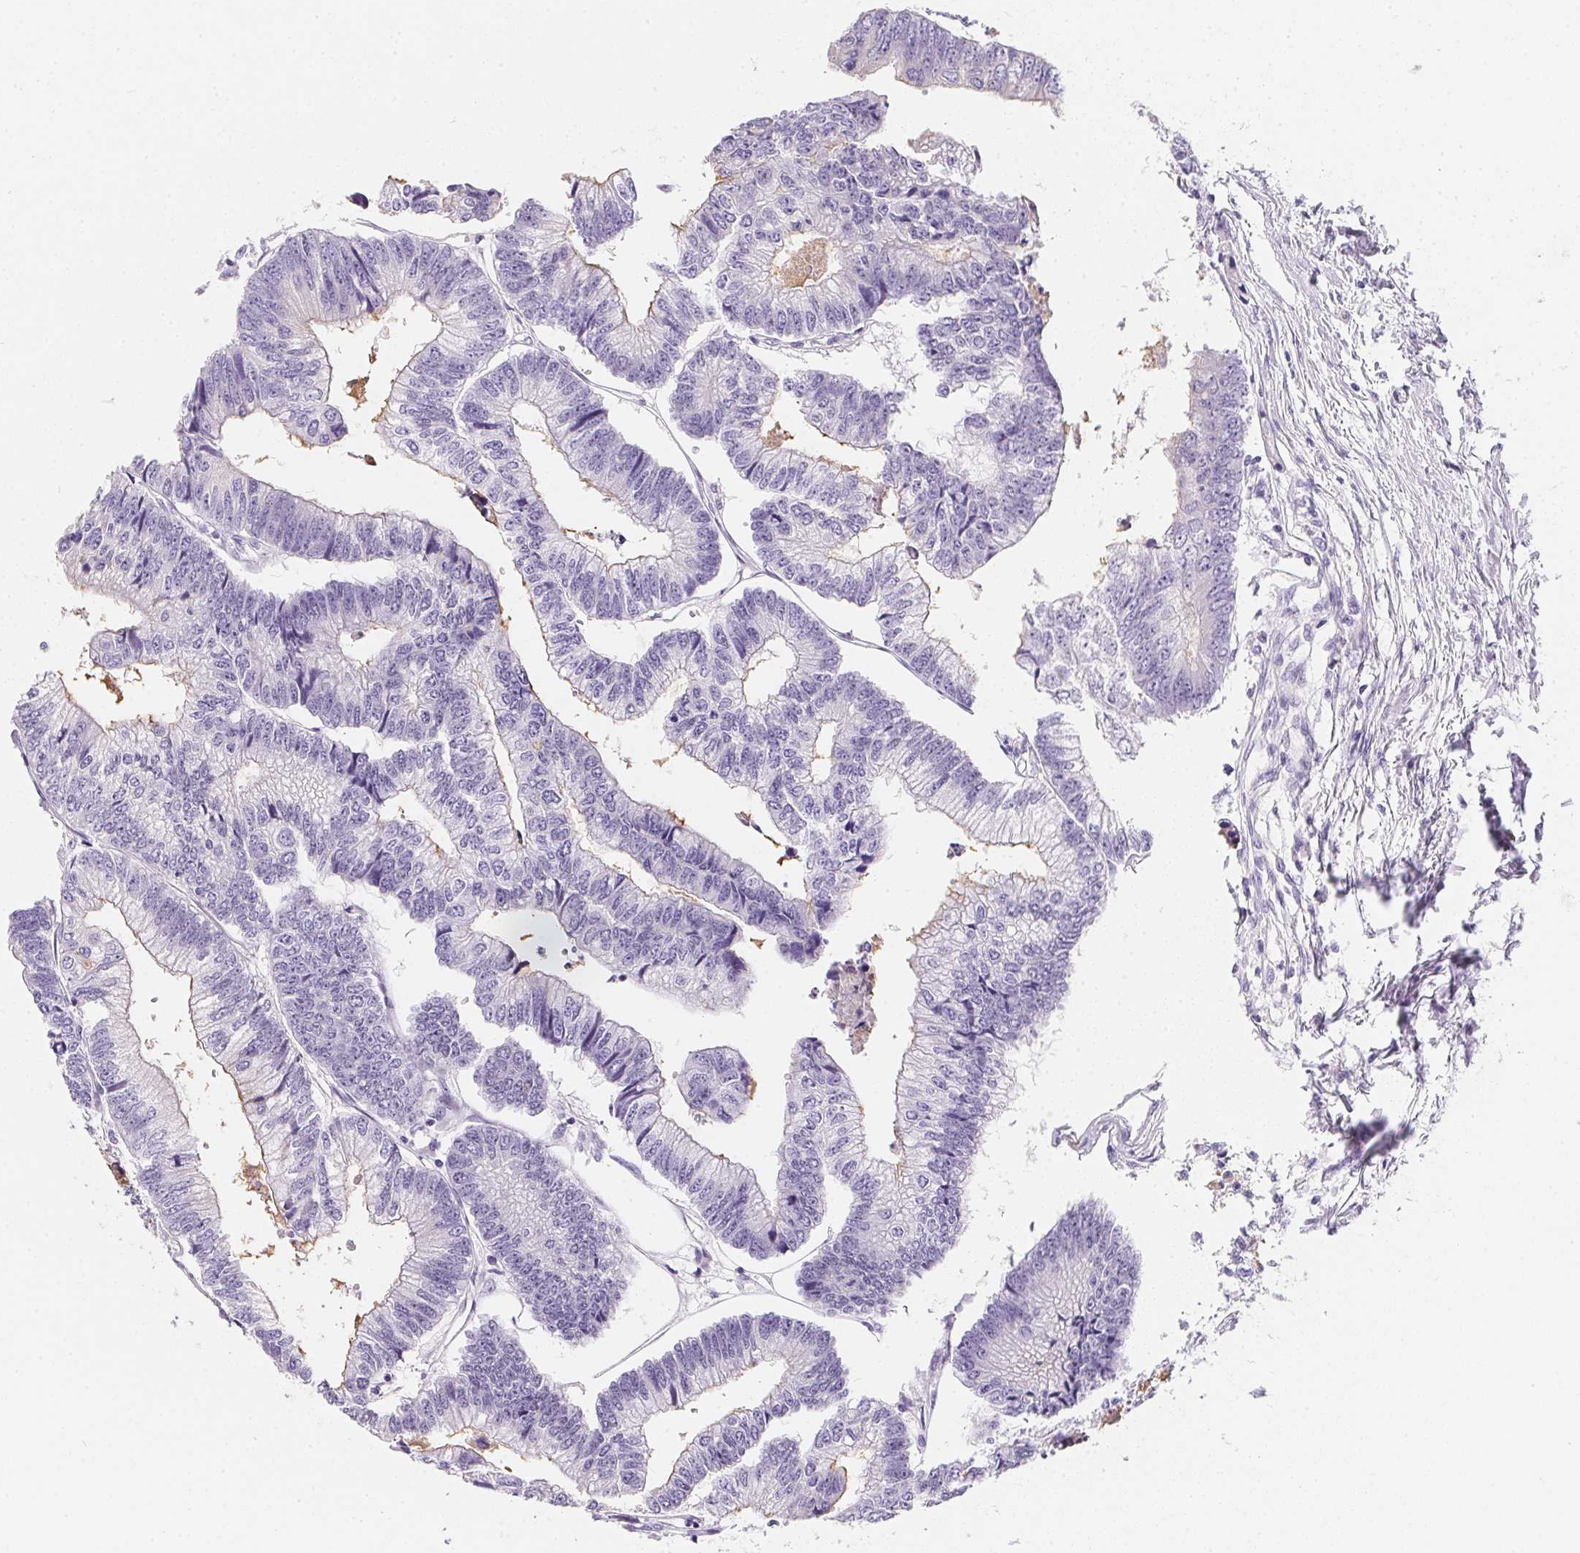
{"staining": {"intensity": "negative", "quantity": "none", "location": "none"}, "tissue": "colorectal cancer", "cell_type": "Tumor cells", "image_type": "cancer", "snomed": [{"axis": "morphology", "description": "Adenocarcinoma, NOS"}, {"axis": "topography", "description": "Rectum"}], "caption": "Immunohistochemical staining of human colorectal cancer shows no significant positivity in tumor cells. (Stains: DAB immunohistochemistry (IHC) with hematoxylin counter stain, Microscopy: brightfield microscopy at high magnification).", "gene": "AQP5", "patient": {"sex": "male", "age": 63}}